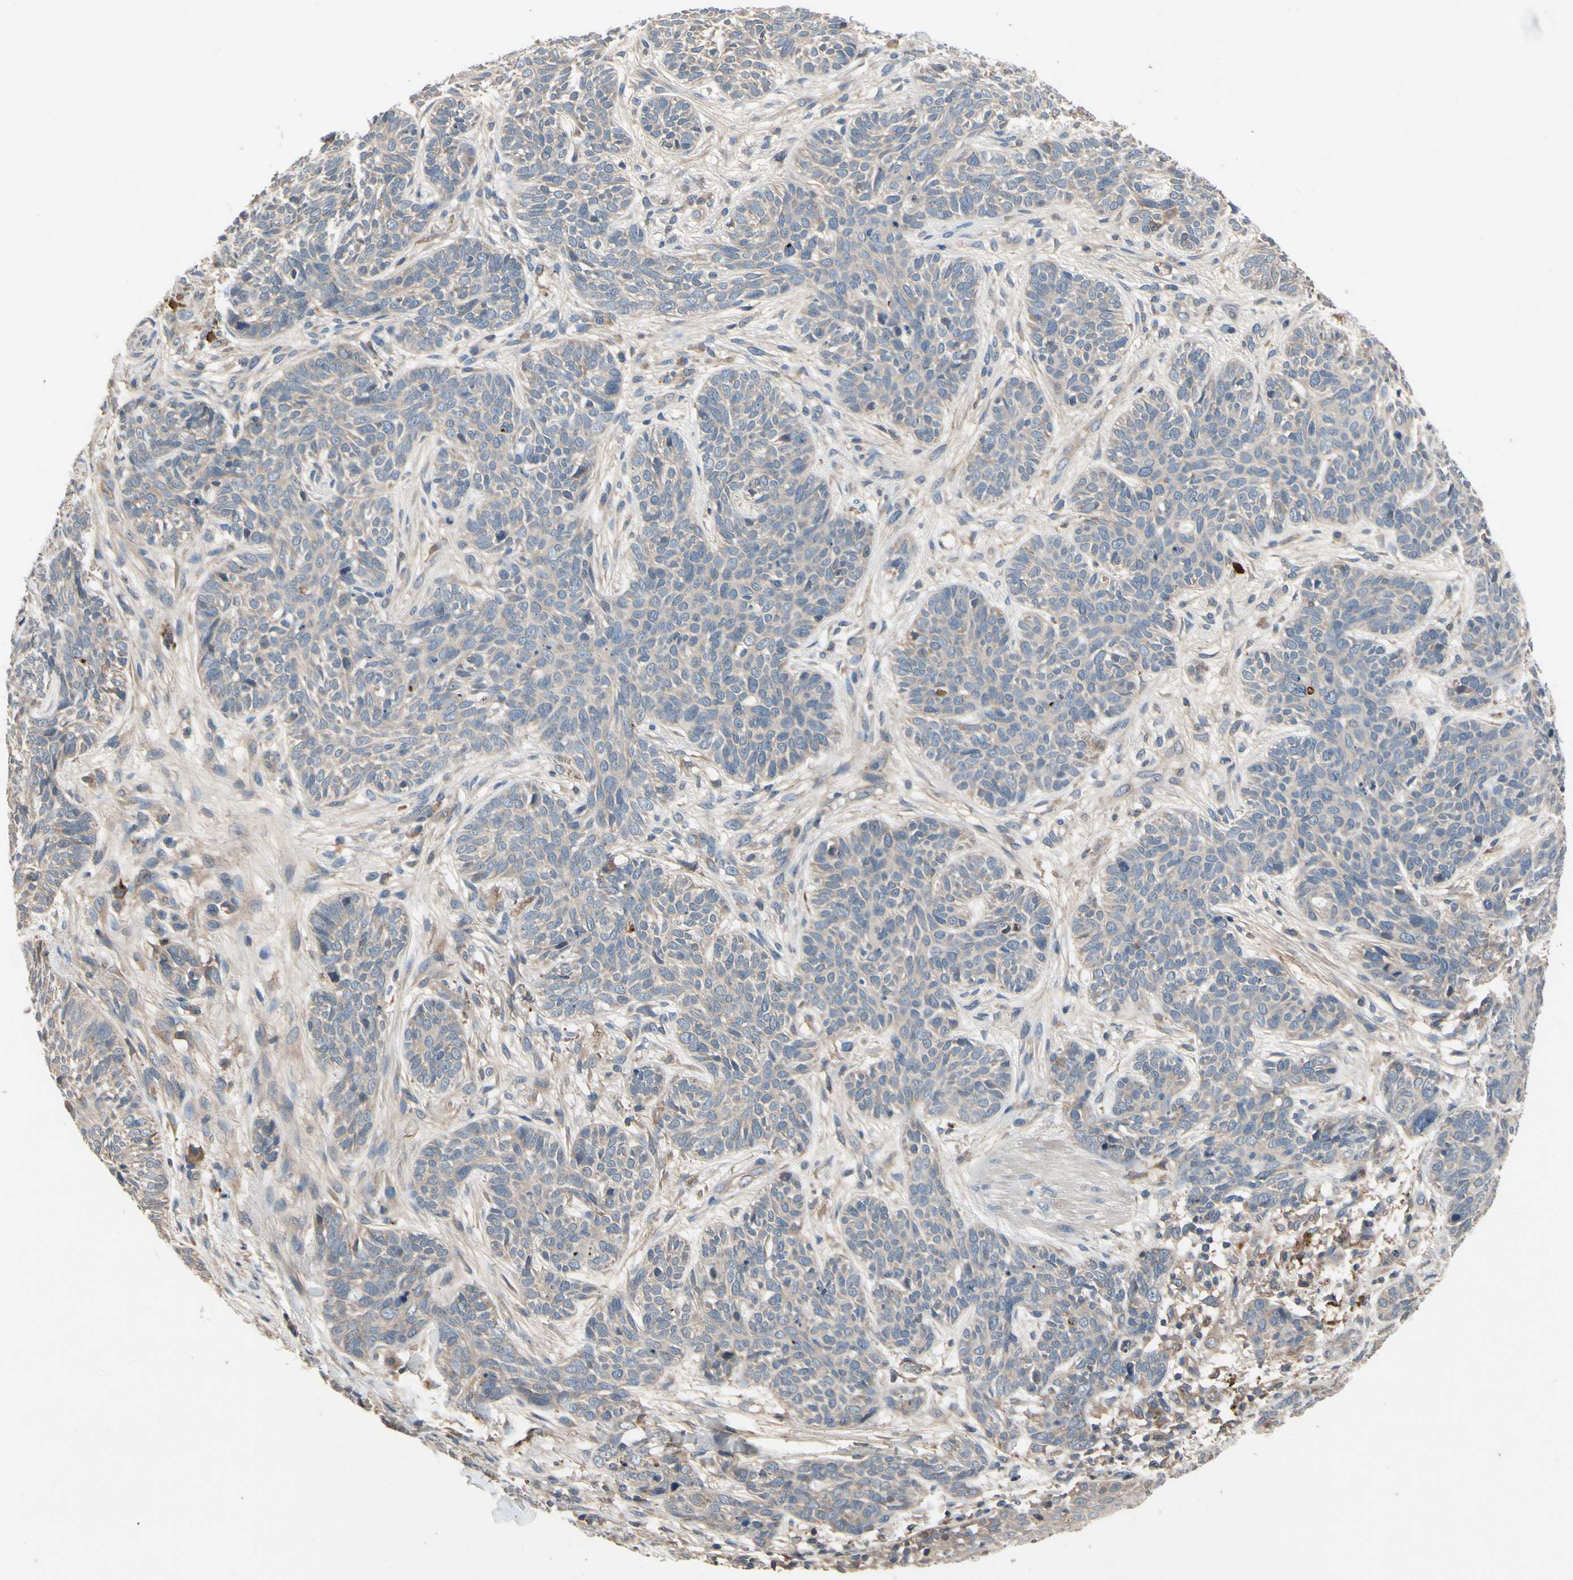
{"staining": {"intensity": "weak", "quantity": ">75%", "location": "cytoplasmic/membranous"}, "tissue": "skin cancer", "cell_type": "Tumor cells", "image_type": "cancer", "snomed": [{"axis": "morphology", "description": "Normal tissue, NOS"}, {"axis": "morphology", "description": "Basal cell carcinoma"}, {"axis": "topography", "description": "Skin"}], "caption": "High-magnification brightfield microscopy of skin cancer (basal cell carcinoma) stained with DAB (brown) and counterstained with hematoxylin (blue). tumor cells exhibit weak cytoplasmic/membranous expression is present in approximately>75% of cells.", "gene": "IL1RL1", "patient": {"sex": "male", "age": 52}}